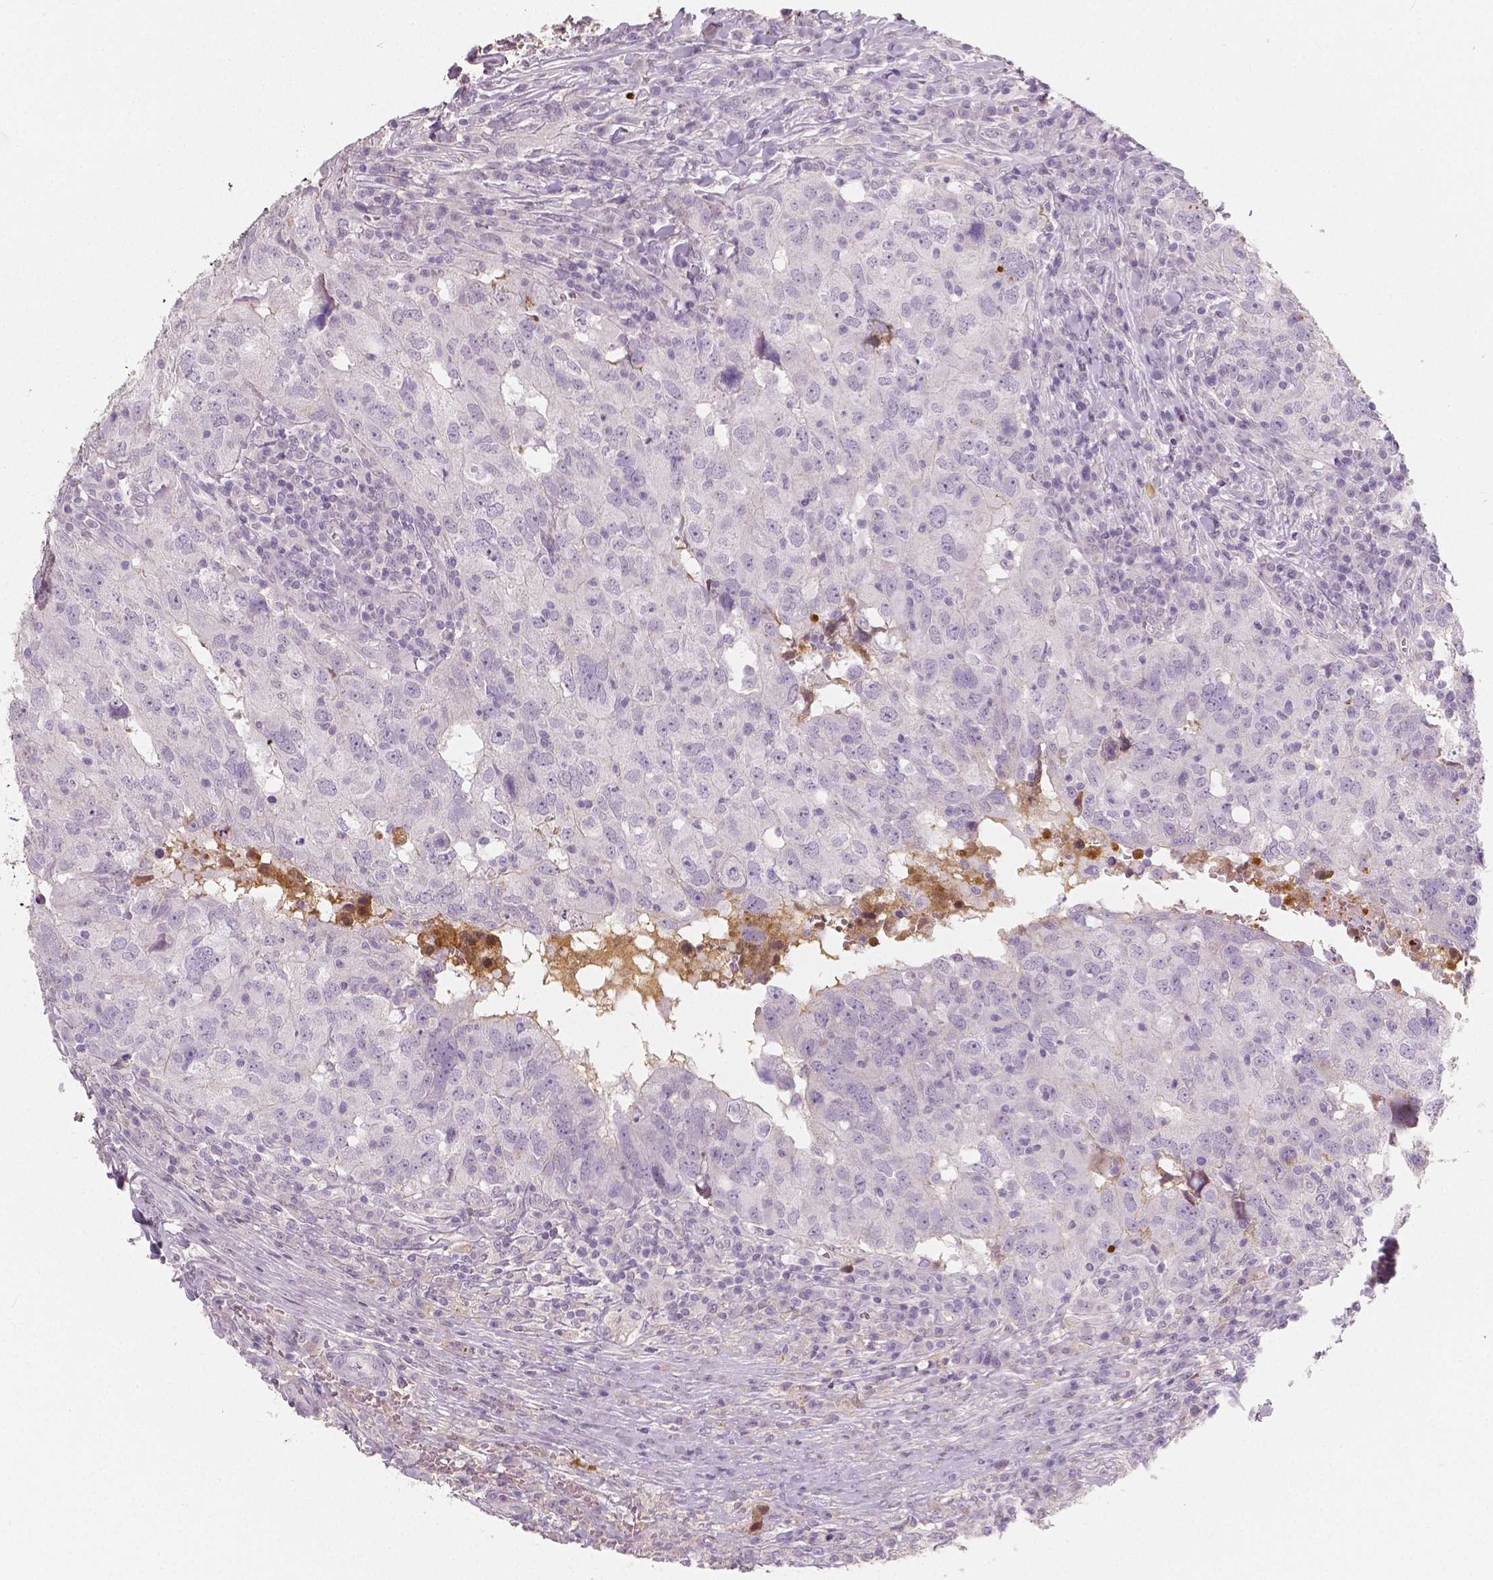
{"staining": {"intensity": "negative", "quantity": "none", "location": "none"}, "tissue": "breast cancer", "cell_type": "Tumor cells", "image_type": "cancer", "snomed": [{"axis": "morphology", "description": "Duct carcinoma"}, {"axis": "topography", "description": "Breast"}], "caption": "This image is of breast cancer (intraductal carcinoma) stained with immunohistochemistry to label a protein in brown with the nuclei are counter-stained blue. There is no staining in tumor cells. (Immunohistochemistry (ihc), brightfield microscopy, high magnification).", "gene": "APOA4", "patient": {"sex": "female", "age": 30}}